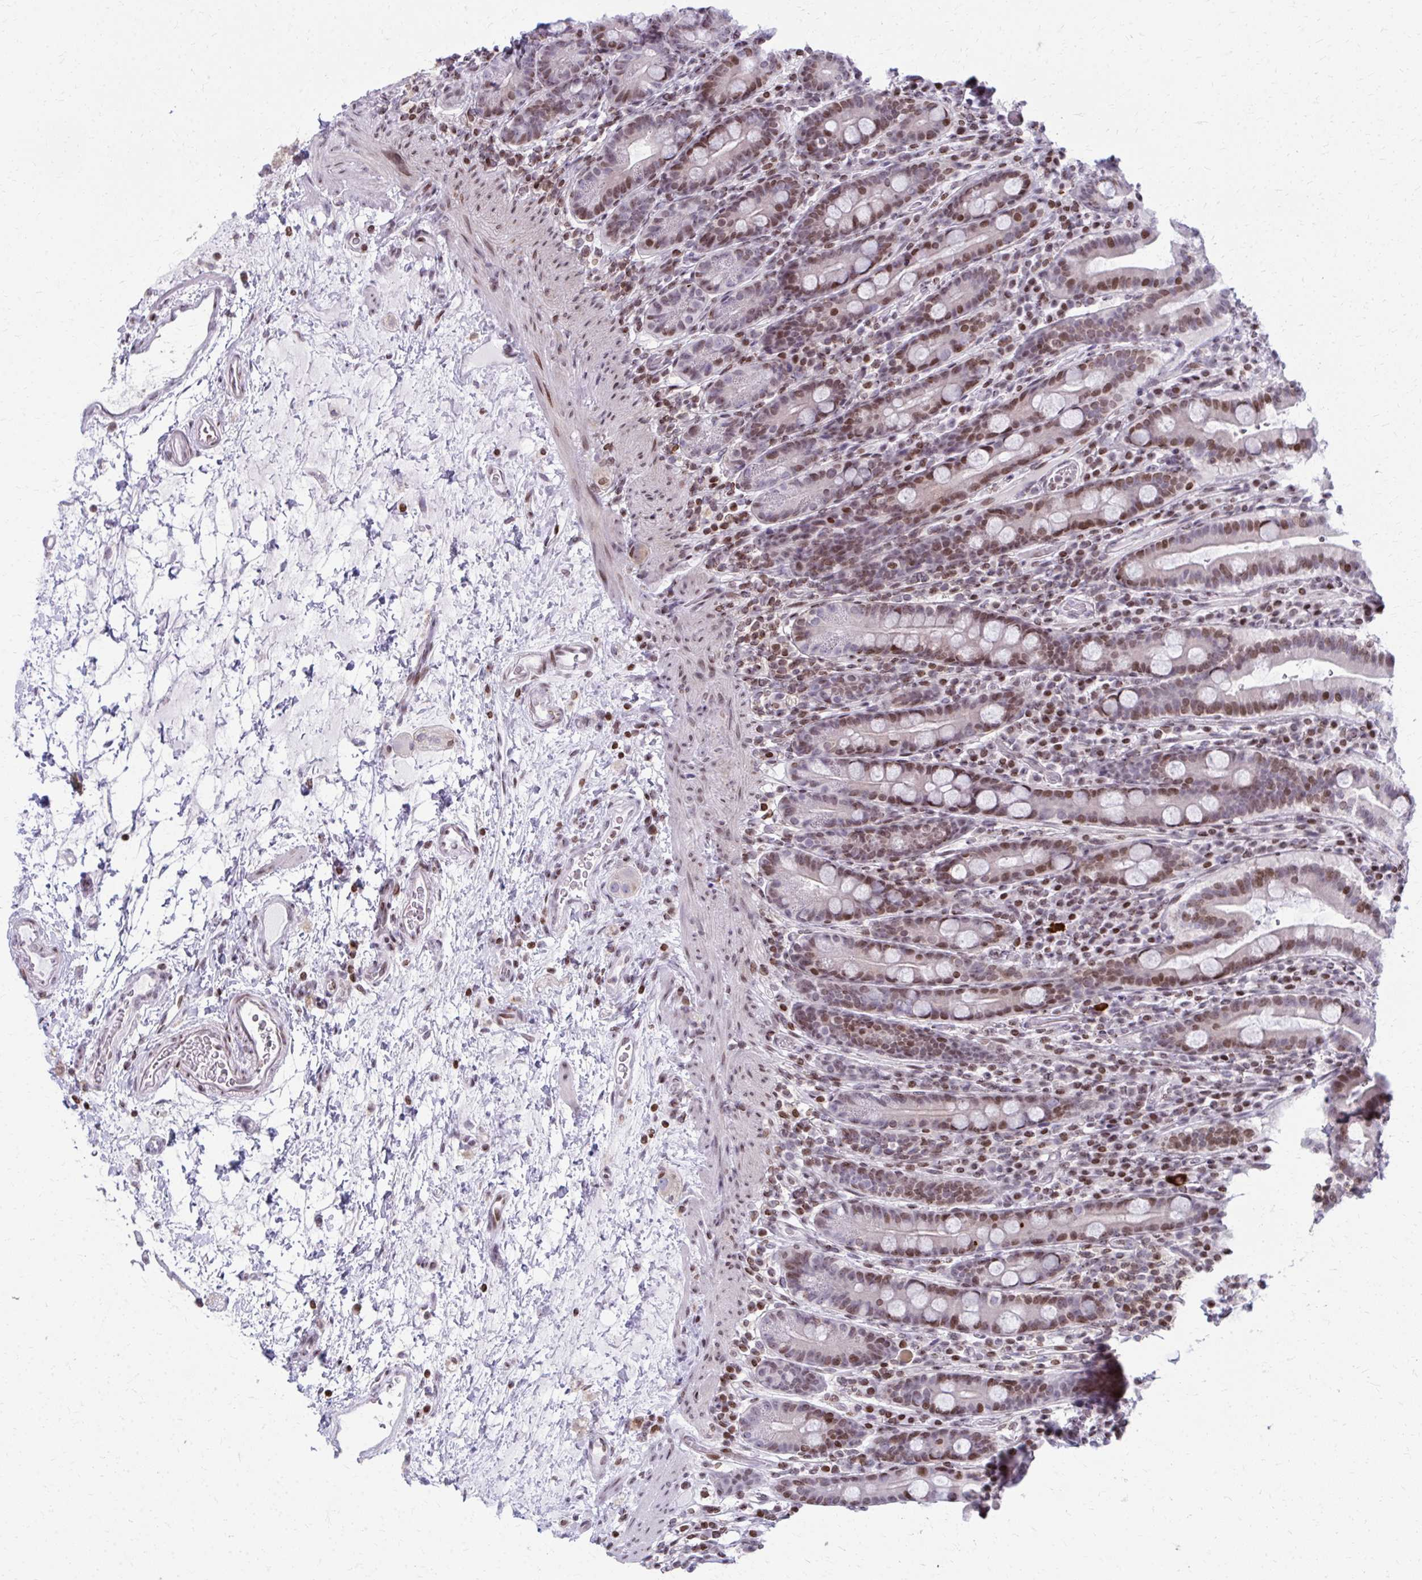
{"staining": {"intensity": "moderate", "quantity": ">75%", "location": "nuclear"}, "tissue": "small intestine", "cell_type": "Glandular cells", "image_type": "normal", "snomed": [{"axis": "morphology", "description": "Normal tissue, NOS"}, {"axis": "topography", "description": "Small intestine"}], "caption": "Immunohistochemical staining of normal small intestine exhibits medium levels of moderate nuclear staining in about >75% of glandular cells.", "gene": "AP5M1", "patient": {"sex": "male", "age": 26}}